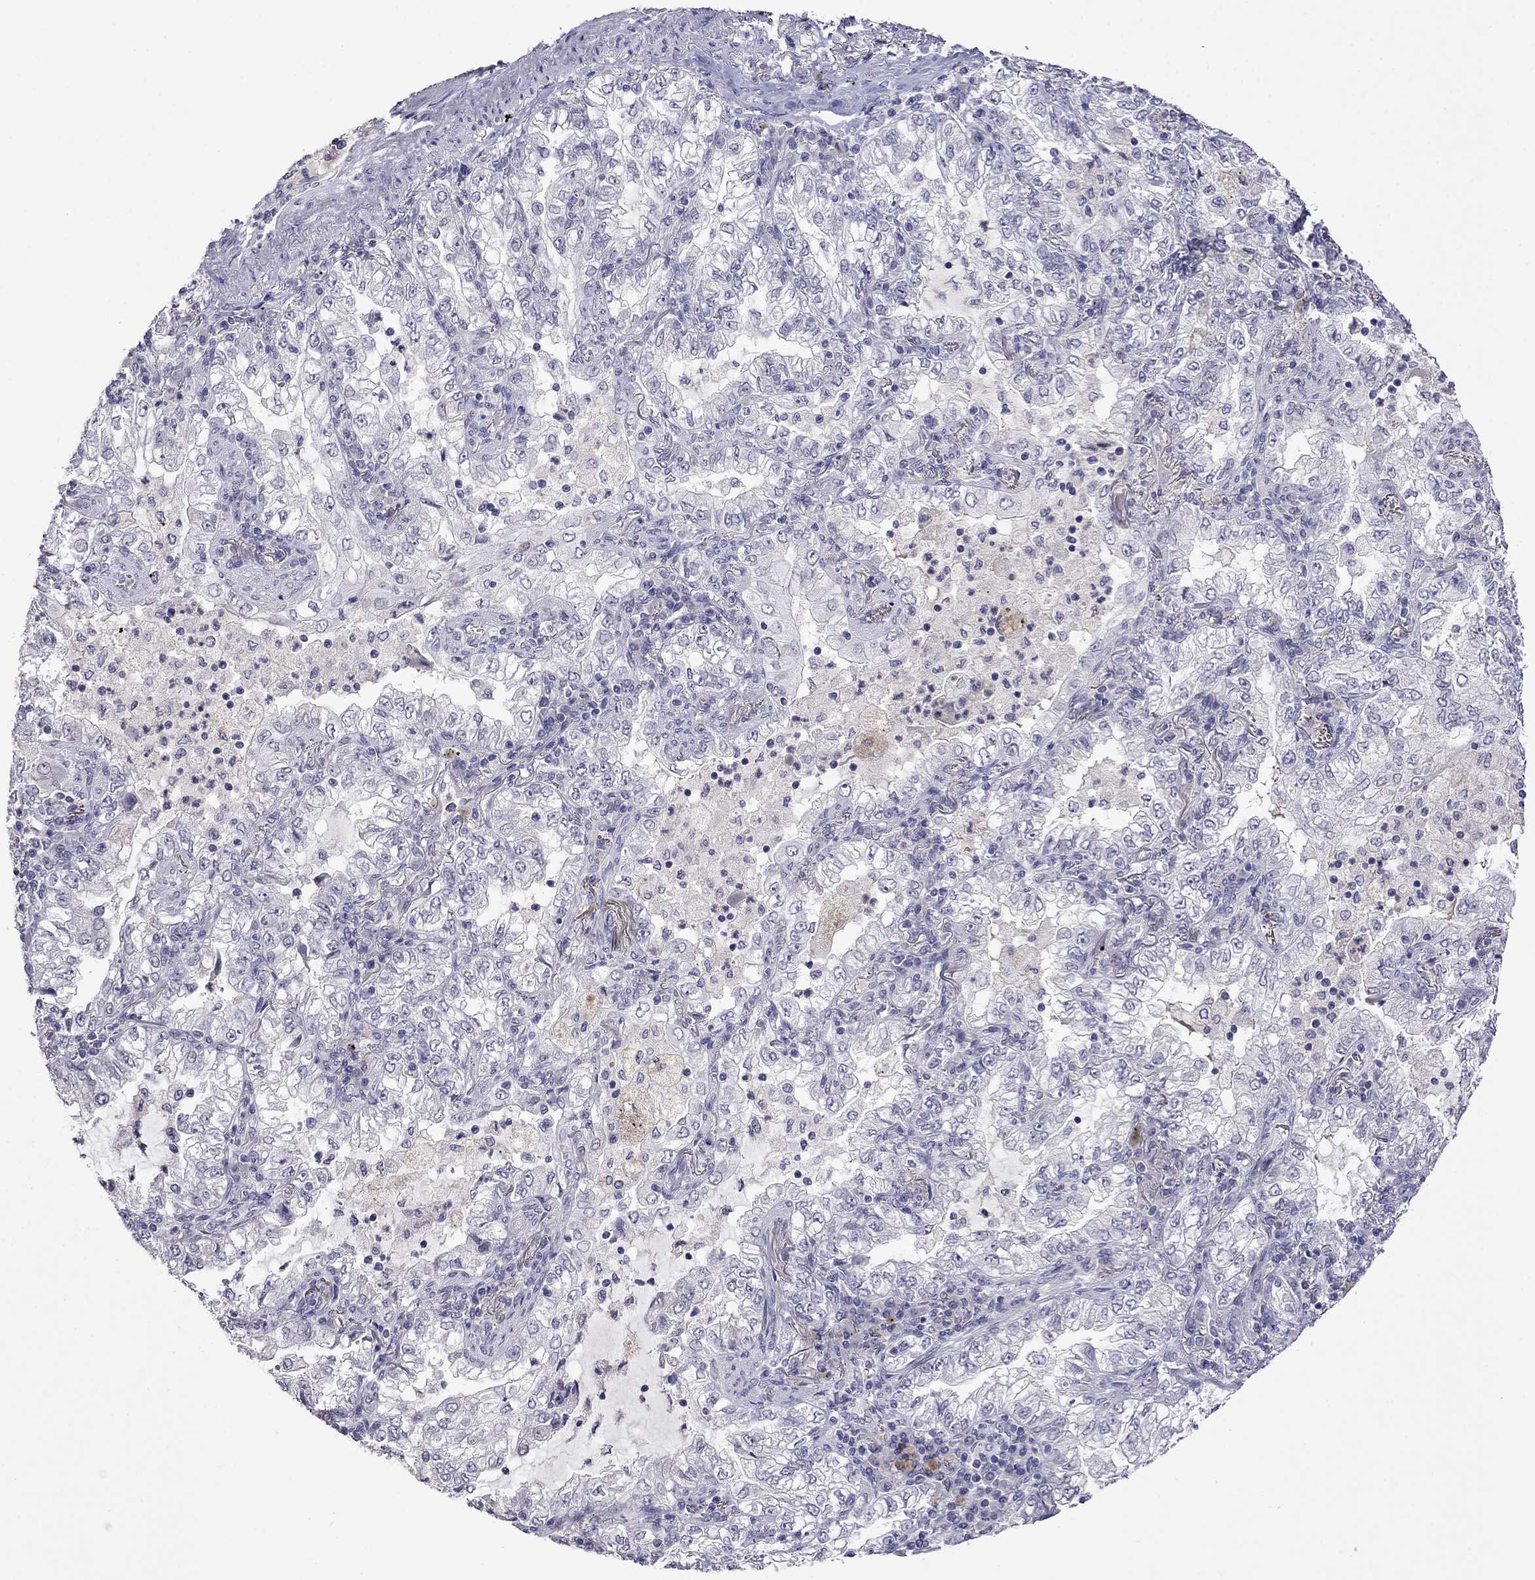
{"staining": {"intensity": "negative", "quantity": "none", "location": "none"}, "tissue": "lung cancer", "cell_type": "Tumor cells", "image_type": "cancer", "snomed": [{"axis": "morphology", "description": "Adenocarcinoma, NOS"}, {"axis": "topography", "description": "Lung"}], "caption": "Micrograph shows no significant protein positivity in tumor cells of lung cancer (adenocarcinoma). (Stains: DAB (3,3'-diaminobenzidine) IHC with hematoxylin counter stain, Microscopy: brightfield microscopy at high magnification).", "gene": "STAR", "patient": {"sex": "female", "age": 73}}